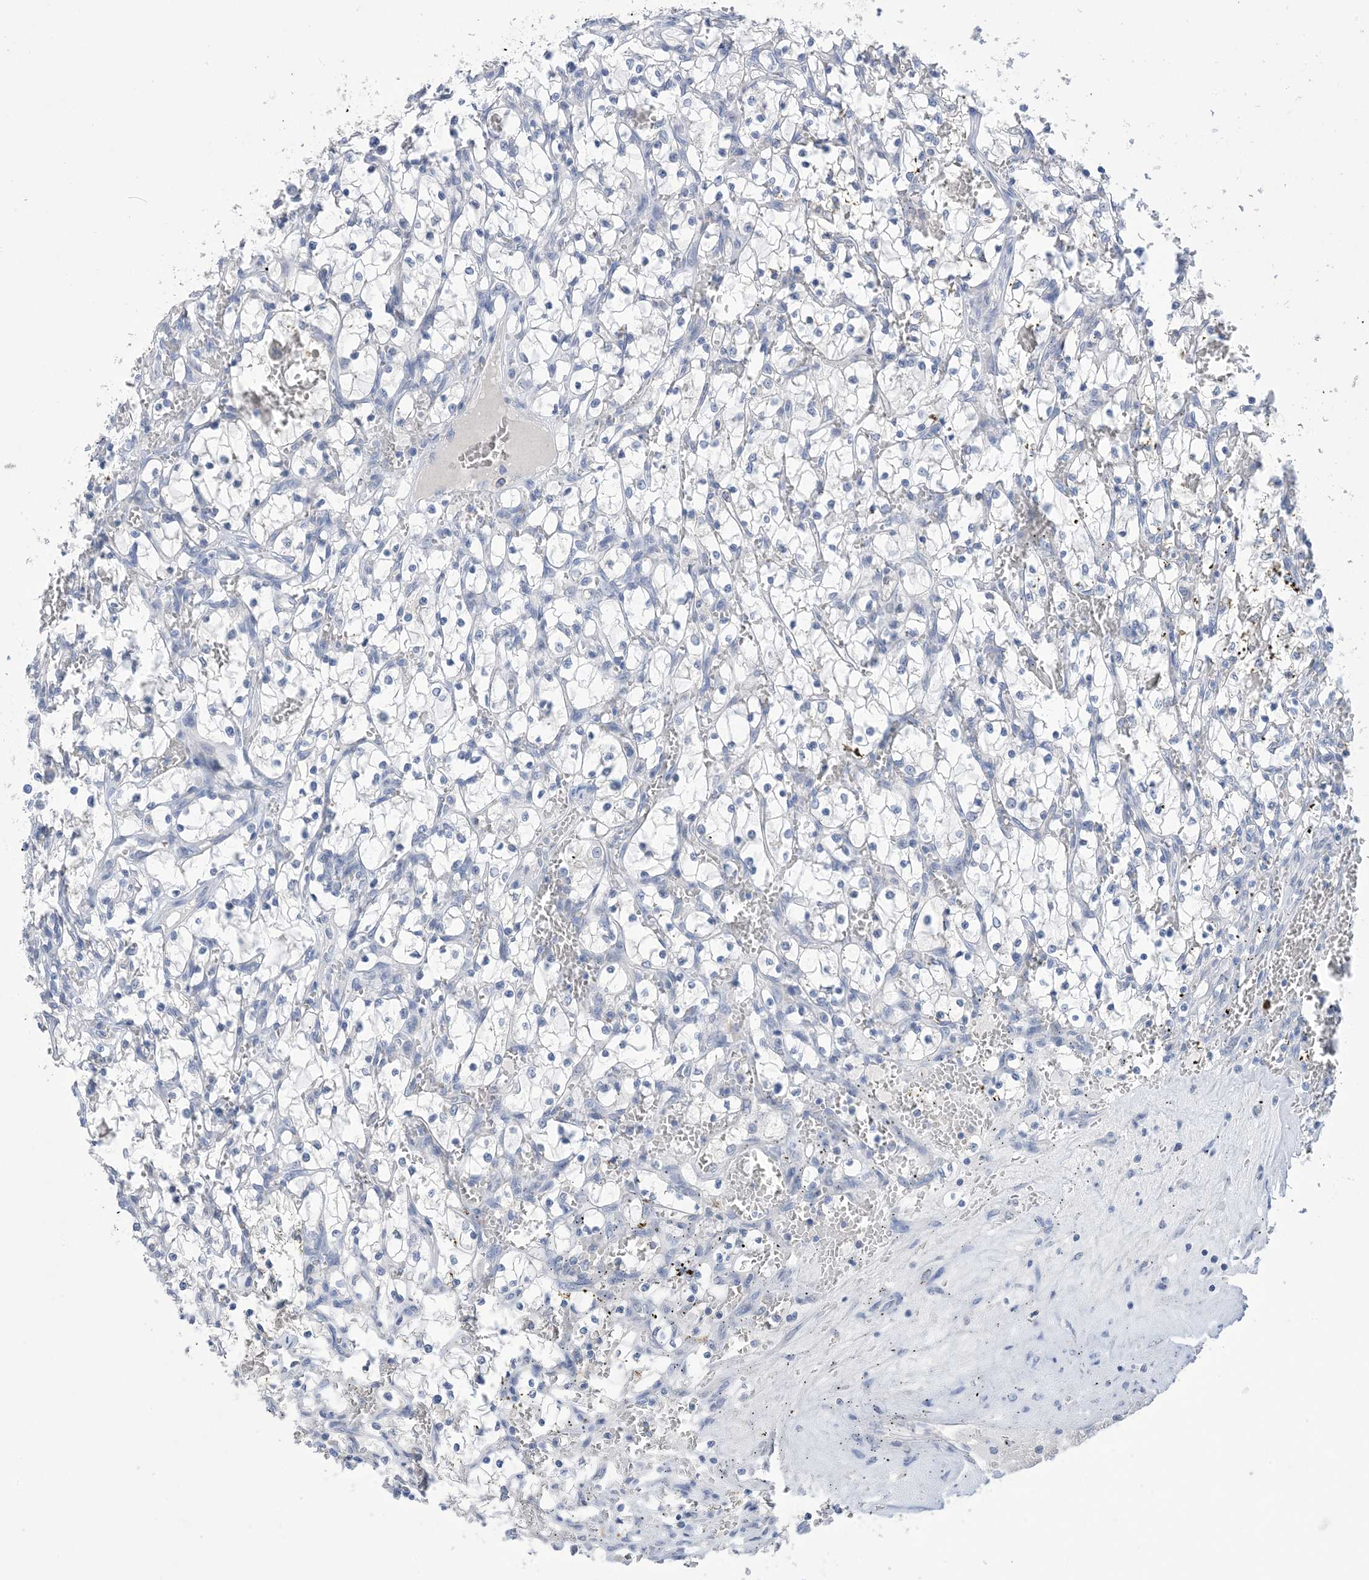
{"staining": {"intensity": "negative", "quantity": "none", "location": "none"}, "tissue": "renal cancer", "cell_type": "Tumor cells", "image_type": "cancer", "snomed": [{"axis": "morphology", "description": "Adenocarcinoma, NOS"}, {"axis": "topography", "description": "Kidney"}], "caption": "Photomicrograph shows no significant protein expression in tumor cells of adenocarcinoma (renal).", "gene": "DSC3", "patient": {"sex": "female", "age": 69}}